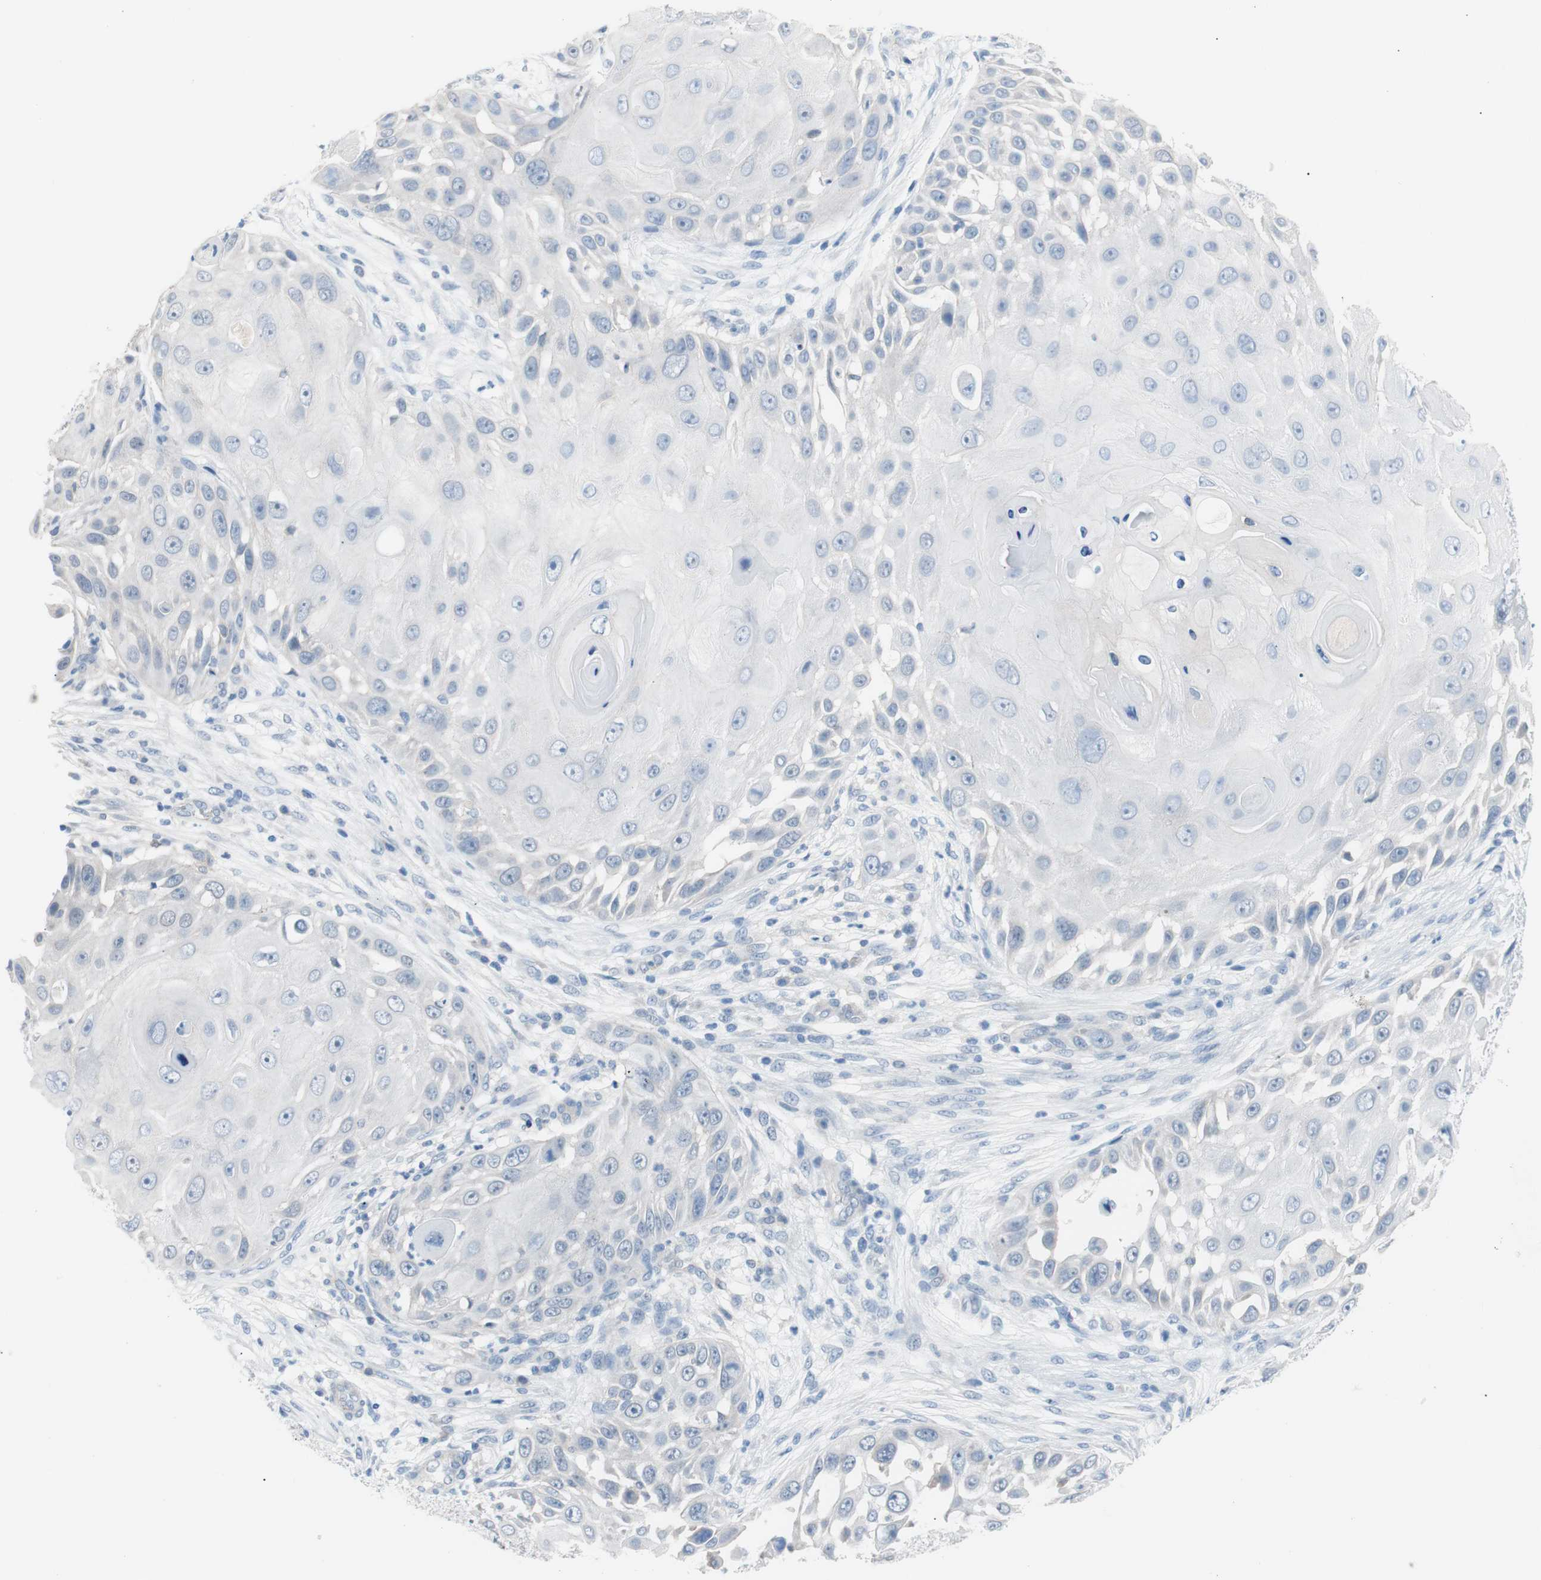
{"staining": {"intensity": "negative", "quantity": "none", "location": "none"}, "tissue": "skin cancer", "cell_type": "Tumor cells", "image_type": "cancer", "snomed": [{"axis": "morphology", "description": "Squamous cell carcinoma, NOS"}, {"axis": "topography", "description": "Skin"}], "caption": "Immunohistochemistry (IHC) of skin squamous cell carcinoma demonstrates no positivity in tumor cells.", "gene": "VIL1", "patient": {"sex": "female", "age": 44}}